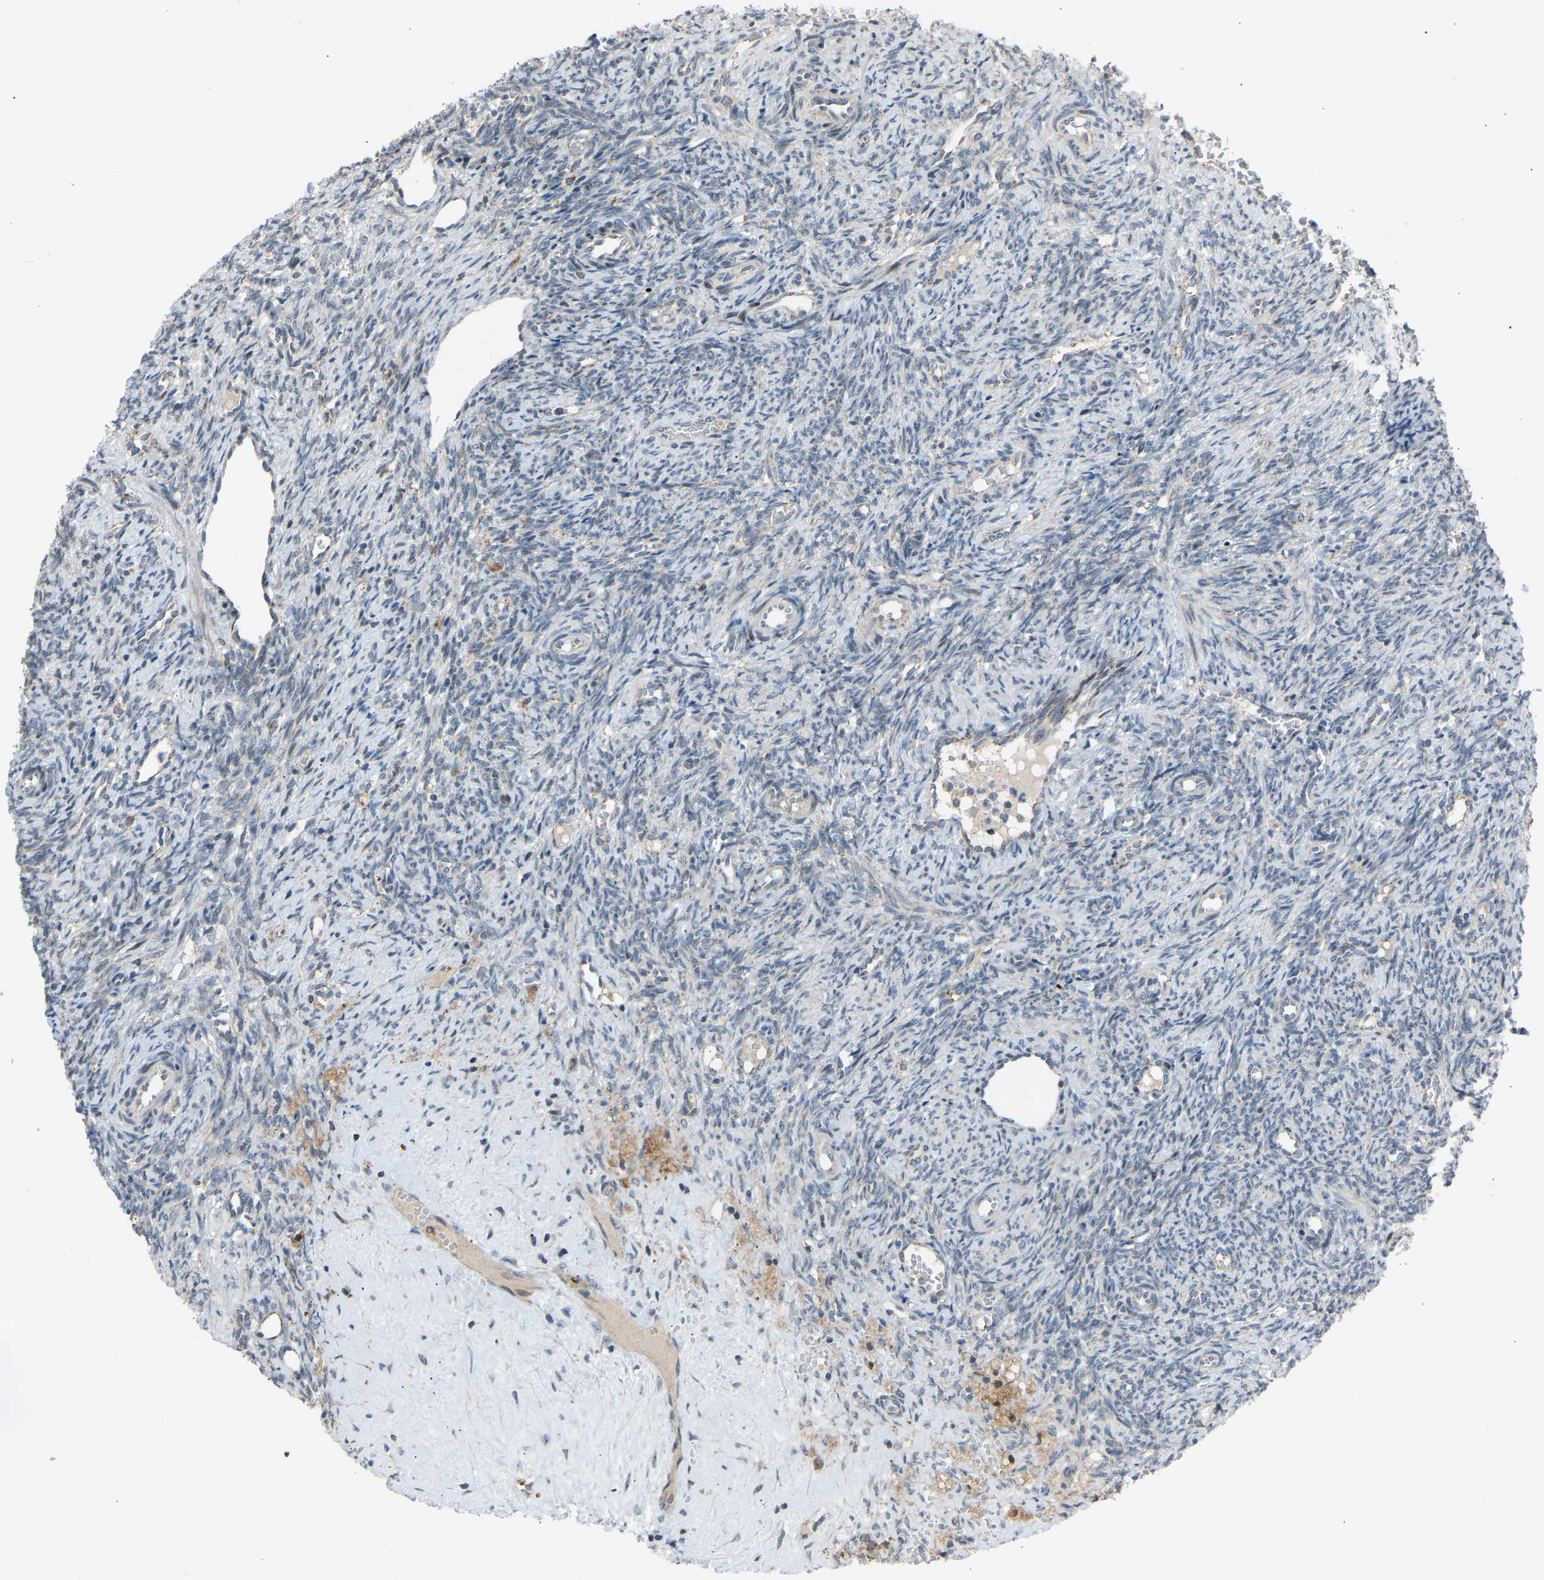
{"staining": {"intensity": "strong", "quantity": ">75%", "location": "cytoplasmic/membranous"}, "tissue": "ovary", "cell_type": "Follicle cells", "image_type": "normal", "snomed": [{"axis": "morphology", "description": "Normal tissue, NOS"}, {"axis": "topography", "description": "Ovary"}], "caption": "An immunohistochemistry histopathology image of benign tissue is shown. Protein staining in brown labels strong cytoplasmic/membranous positivity in ovary within follicle cells. The protein of interest is stained brown, and the nuclei are stained in blue (DAB (3,3'-diaminobenzidine) IHC with brightfield microscopy, high magnification).", "gene": "SLIRP", "patient": {"sex": "female", "age": 41}}